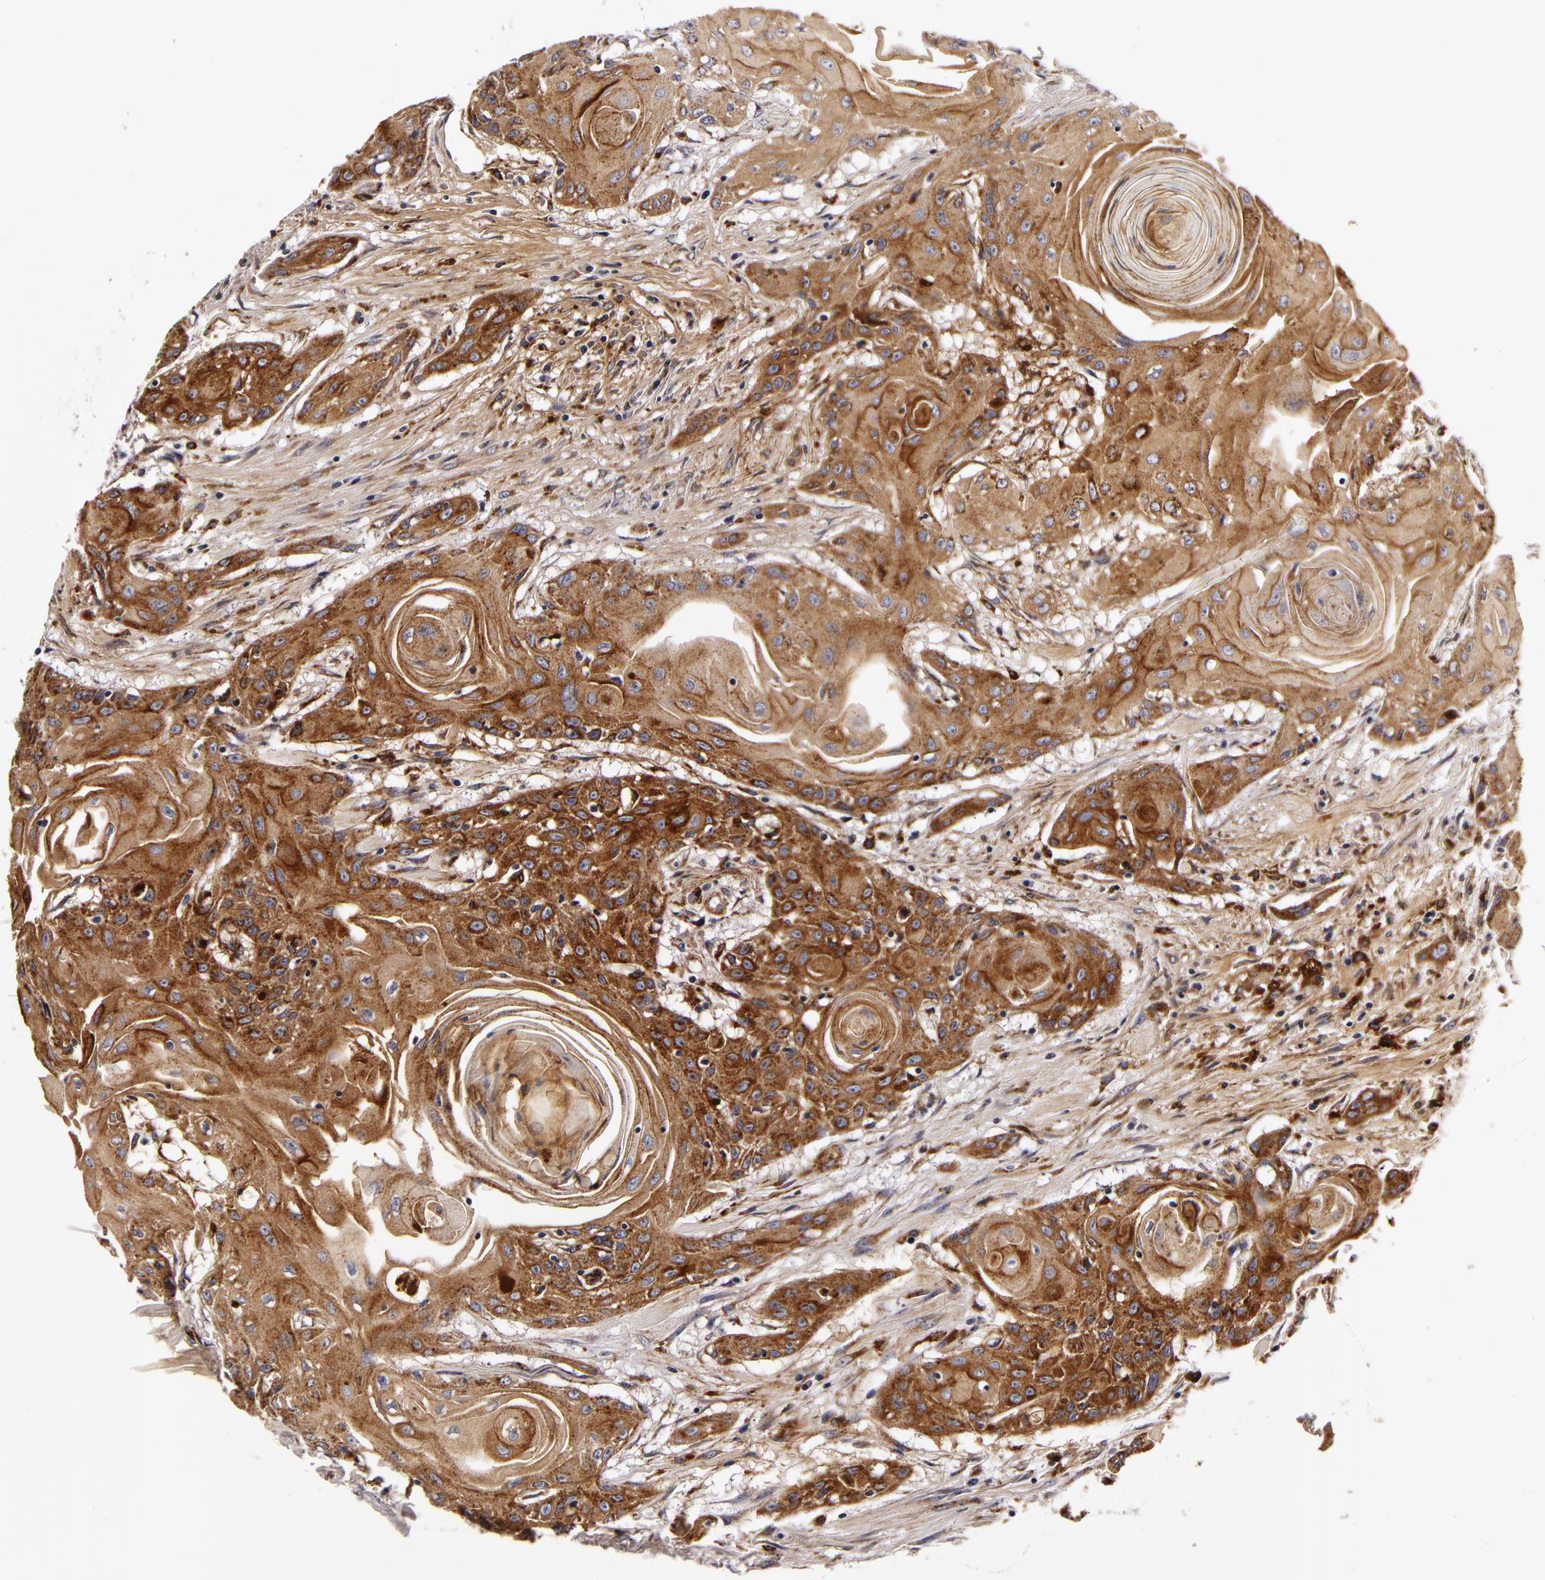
{"staining": {"intensity": "moderate", "quantity": ">75%", "location": "cytoplasmic/membranous"}, "tissue": "head and neck cancer", "cell_type": "Tumor cells", "image_type": "cancer", "snomed": [{"axis": "morphology", "description": "Squamous cell carcinoma, NOS"}, {"axis": "morphology", "description": "Squamous cell carcinoma, metastatic, NOS"}, {"axis": "topography", "description": "Lymph node"}, {"axis": "topography", "description": "Salivary gland"}, {"axis": "topography", "description": "Head-Neck"}], "caption": "Immunohistochemistry (IHC) photomicrograph of human head and neck cancer stained for a protein (brown), which exhibits medium levels of moderate cytoplasmic/membranous positivity in approximately >75% of tumor cells.", "gene": "LGALS3BP", "patient": {"sex": "female", "age": 74}}